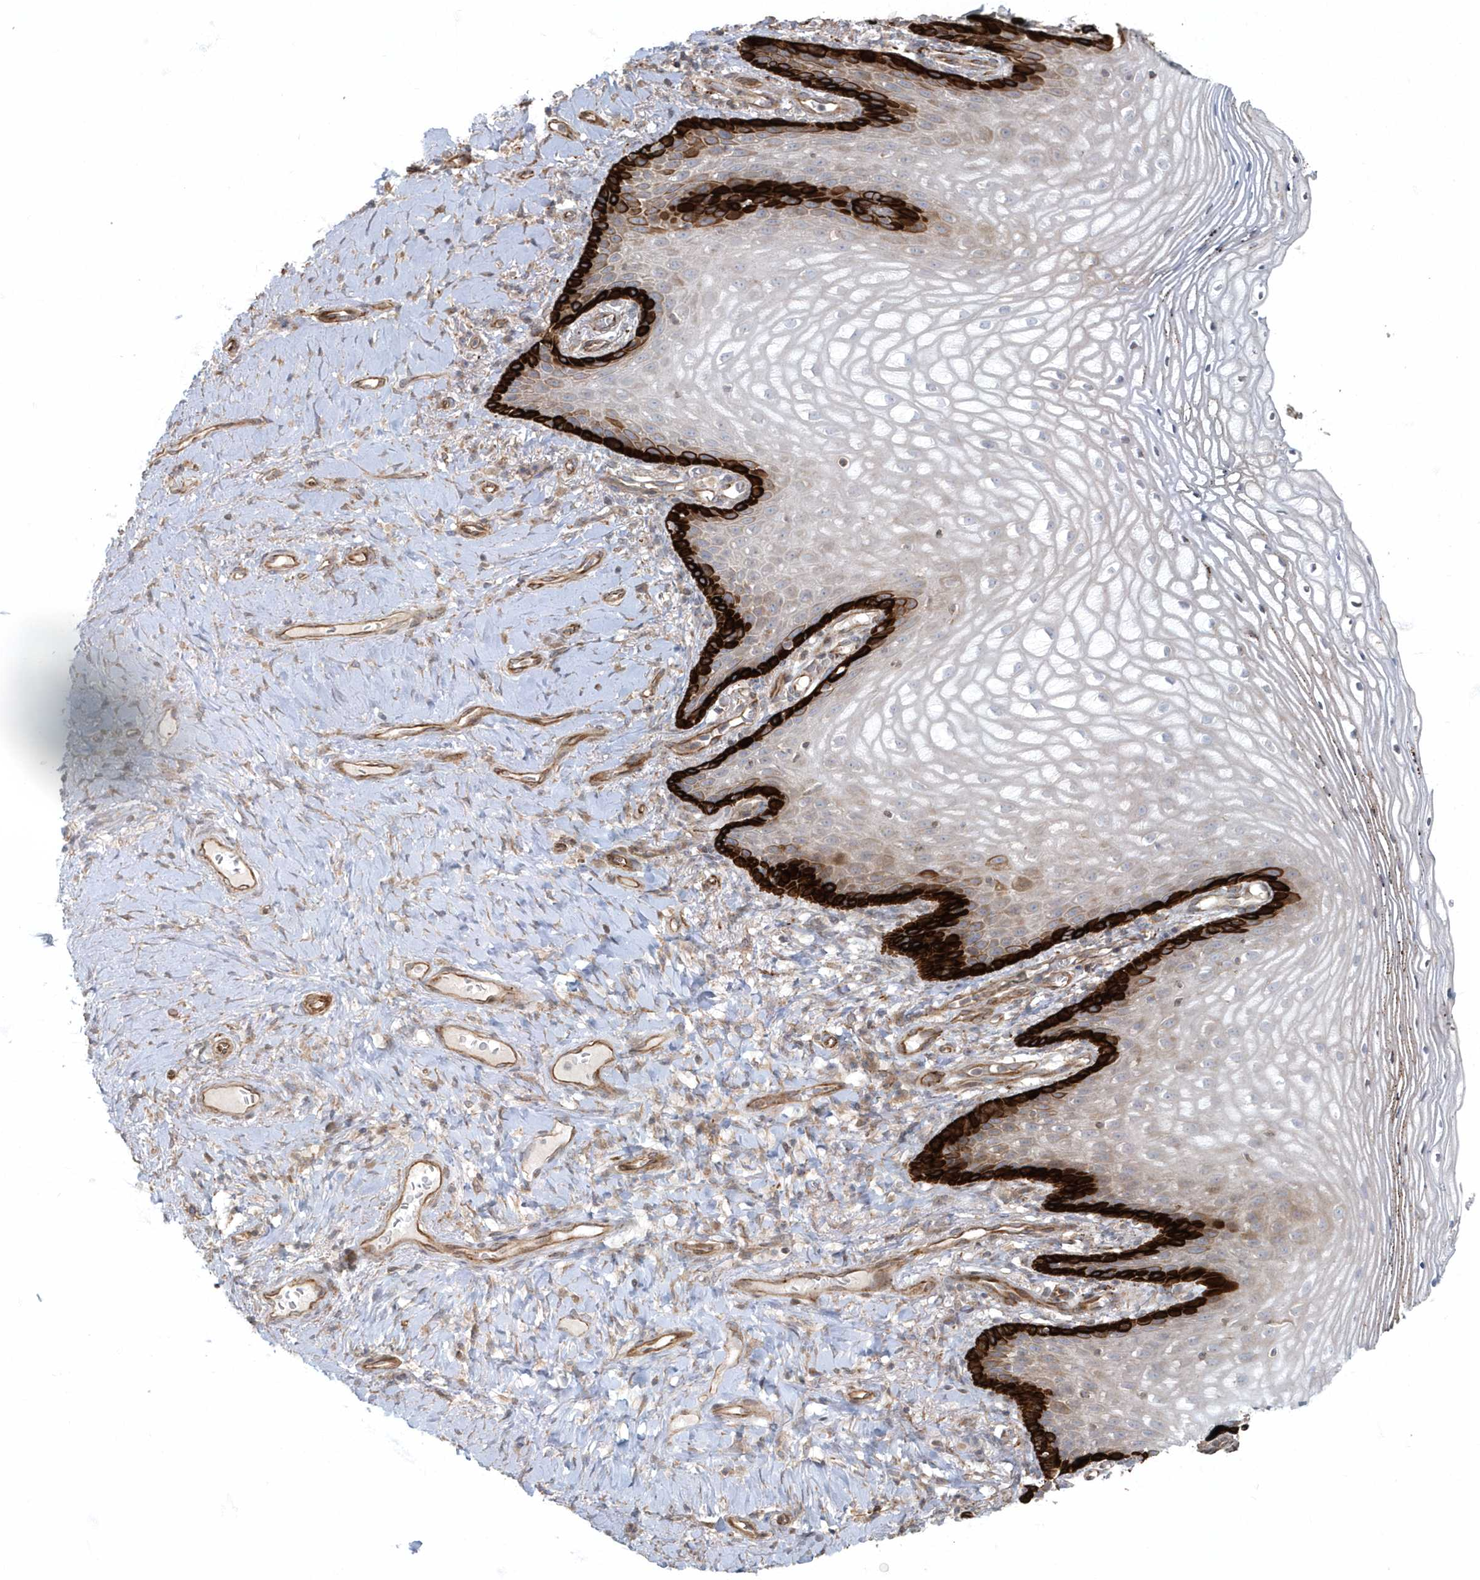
{"staining": {"intensity": "strong", "quantity": "25%-75%", "location": "cytoplasmic/membranous"}, "tissue": "vagina", "cell_type": "Squamous epithelial cells", "image_type": "normal", "snomed": [{"axis": "morphology", "description": "Normal tissue, NOS"}, {"axis": "topography", "description": "Vagina"}], "caption": "Brown immunohistochemical staining in benign vagina displays strong cytoplasmic/membranous positivity in approximately 25%-75% of squamous epithelial cells. The staining was performed using DAB to visualize the protein expression in brown, while the nuclei were stained in blue with hematoxylin (Magnification: 20x).", "gene": "ARHGEF38", "patient": {"sex": "female", "age": 60}}